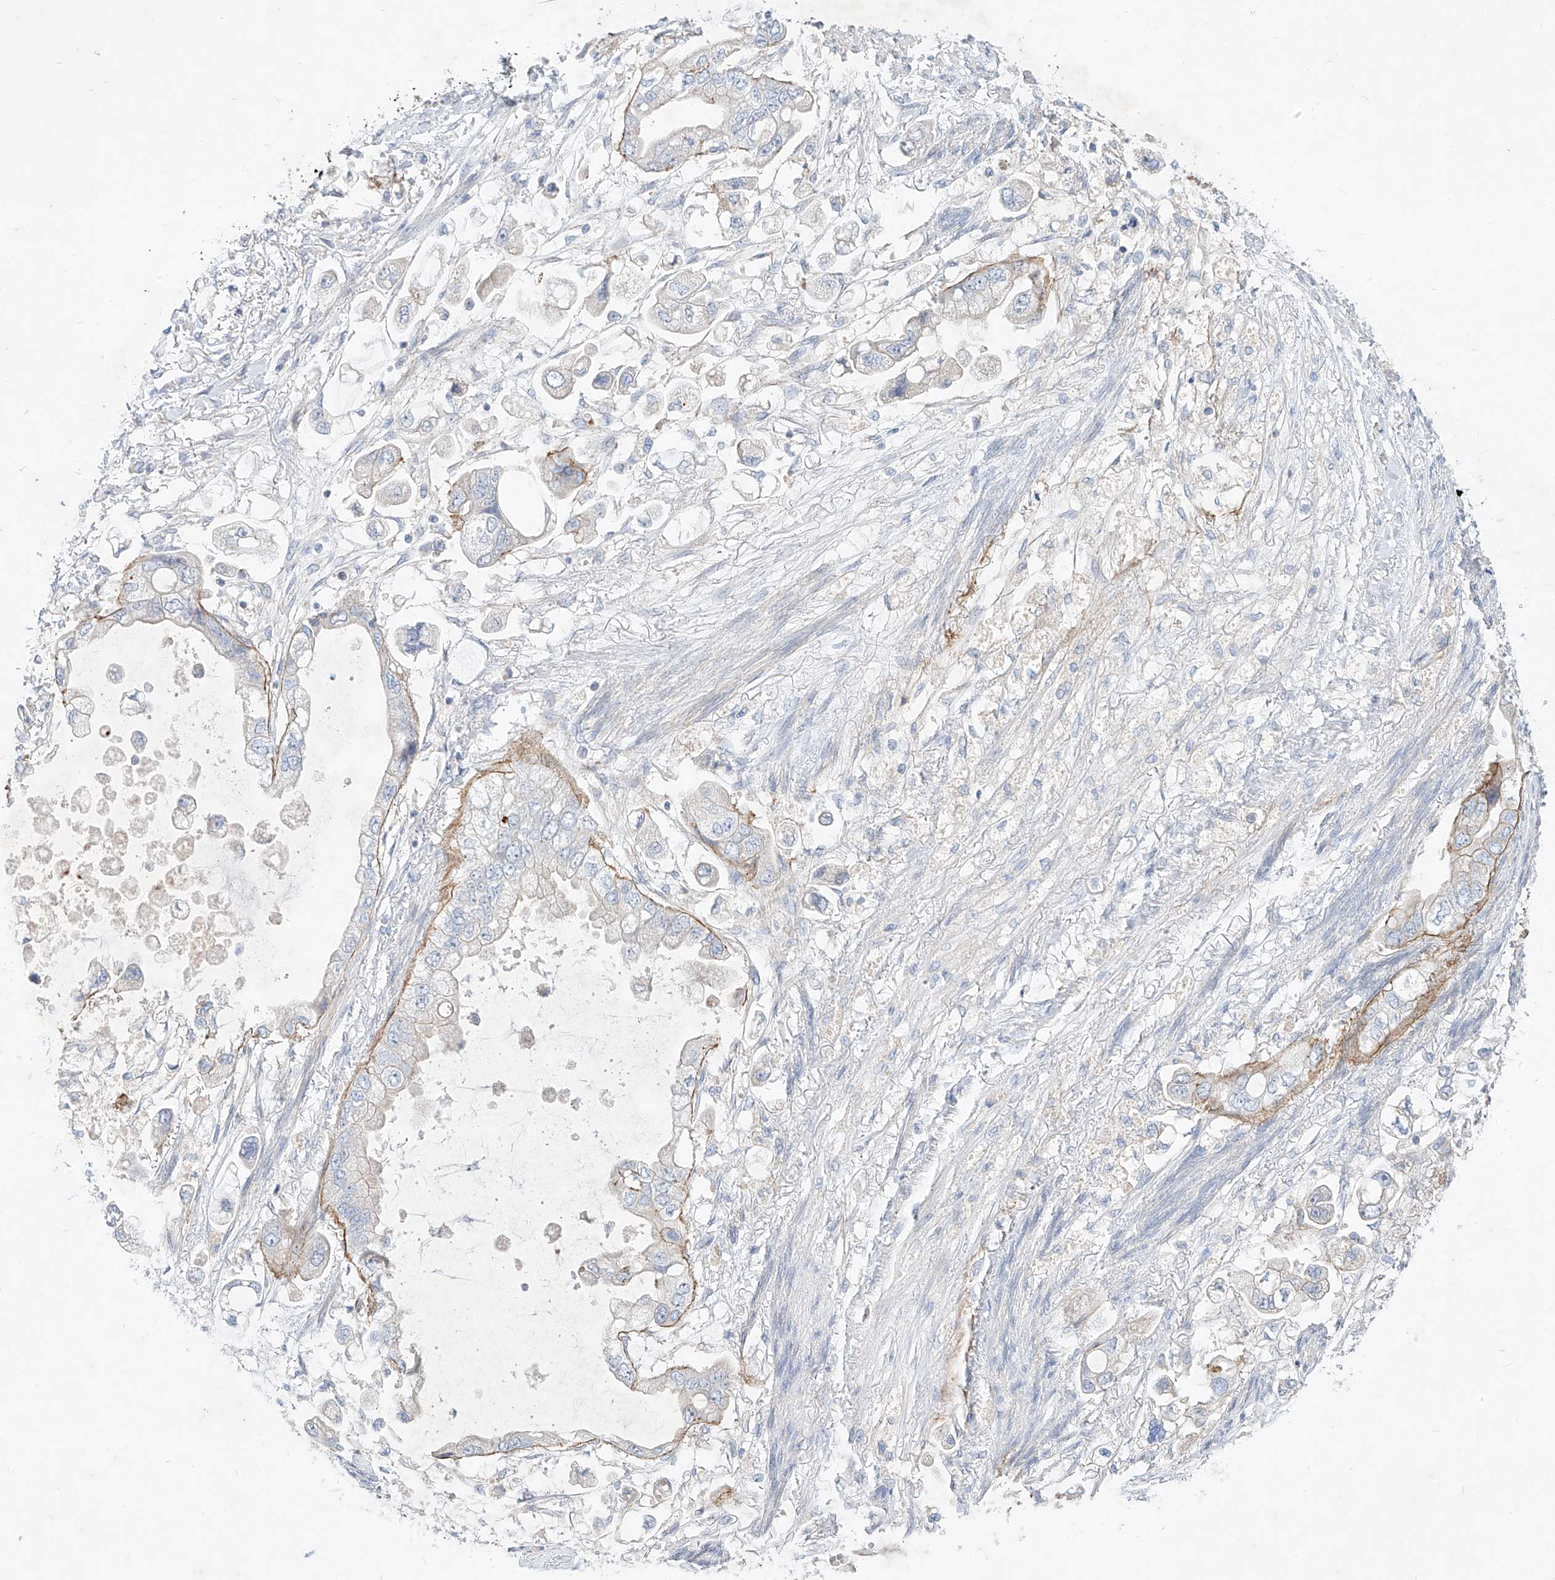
{"staining": {"intensity": "moderate", "quantity": "<25%", "location": "cytoplasmic/membranous"}, "tissue": "stomach cancer", "cell_type": "Tumor cells", "image_type": "cancer", "snomed": [{"axis": "morphology", "description": "Adenocarcinoma, NOS"}, {"axis": "topography", "description": "Stomach"}], "caption": "IHC of stomach adenocarcinoma displays low levels of moderate cytoplasmic/membranous expression in approximately <25% of tumor cells.", "gene": "AJM1", "patient": {"sex": "male", "age": 62}}